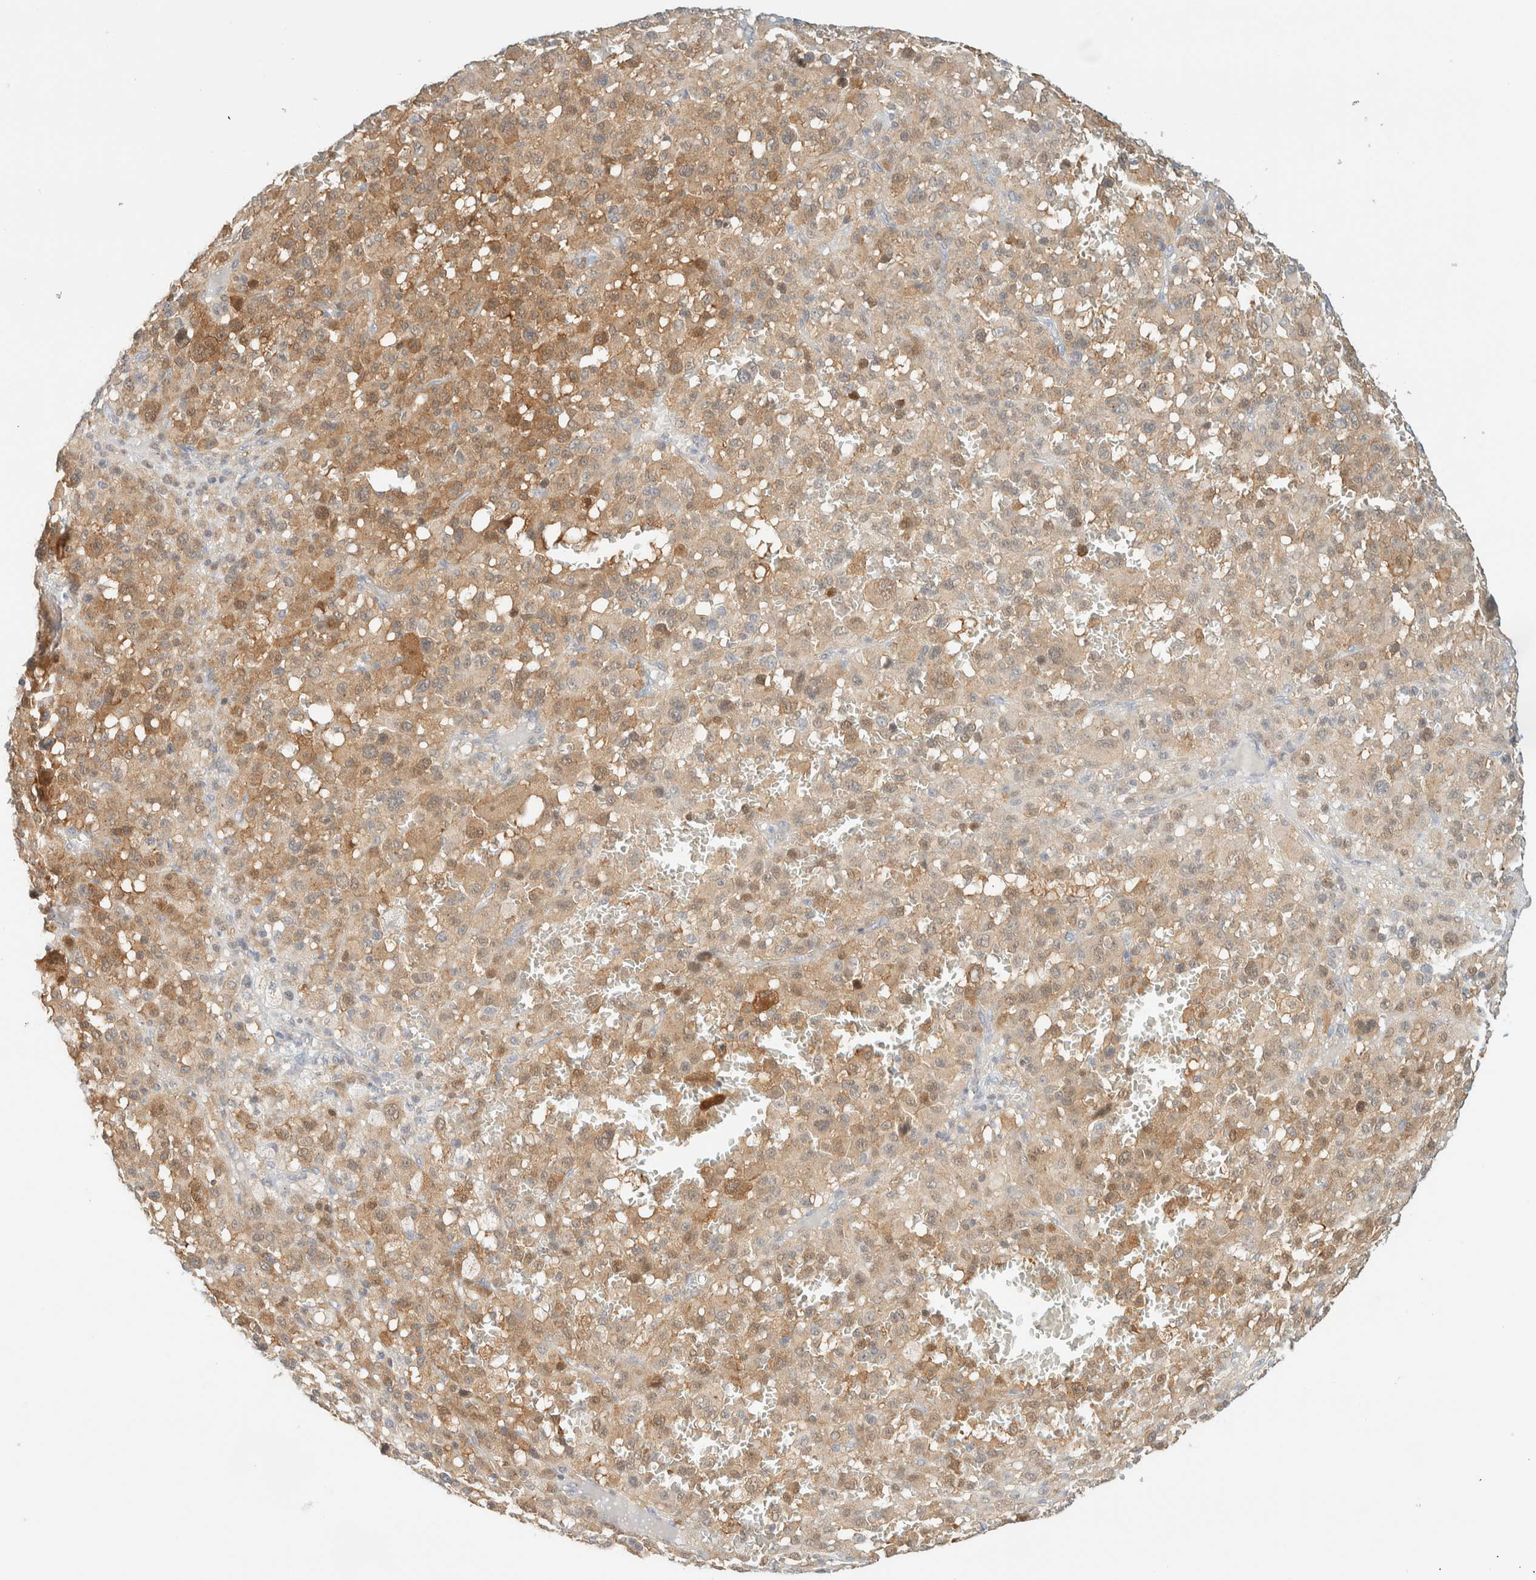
{"staining": {"intensity": "moderate", "quantity": ">75%", "location": "cytoplasmic/membranous"}, "tissue": "melanoma", "cell_type": "Tumor cells", "image_type": "cancer", "snomed": [{"axis": "morphology", "description": "Malignant melanoma, Metastatic site"}, {"axis": "topography", "description": "Skin"}], "caption": "Immunohistochemistry micrograph of malignant melanoma (metastatic site) stained for a protein (brown), which exhibits medium levels of moderate cytoplasmic/membranous staining in about >75% of tumor cells.", "gene": "PCYT2", "patient": {"sex": "female", "age": 74}}